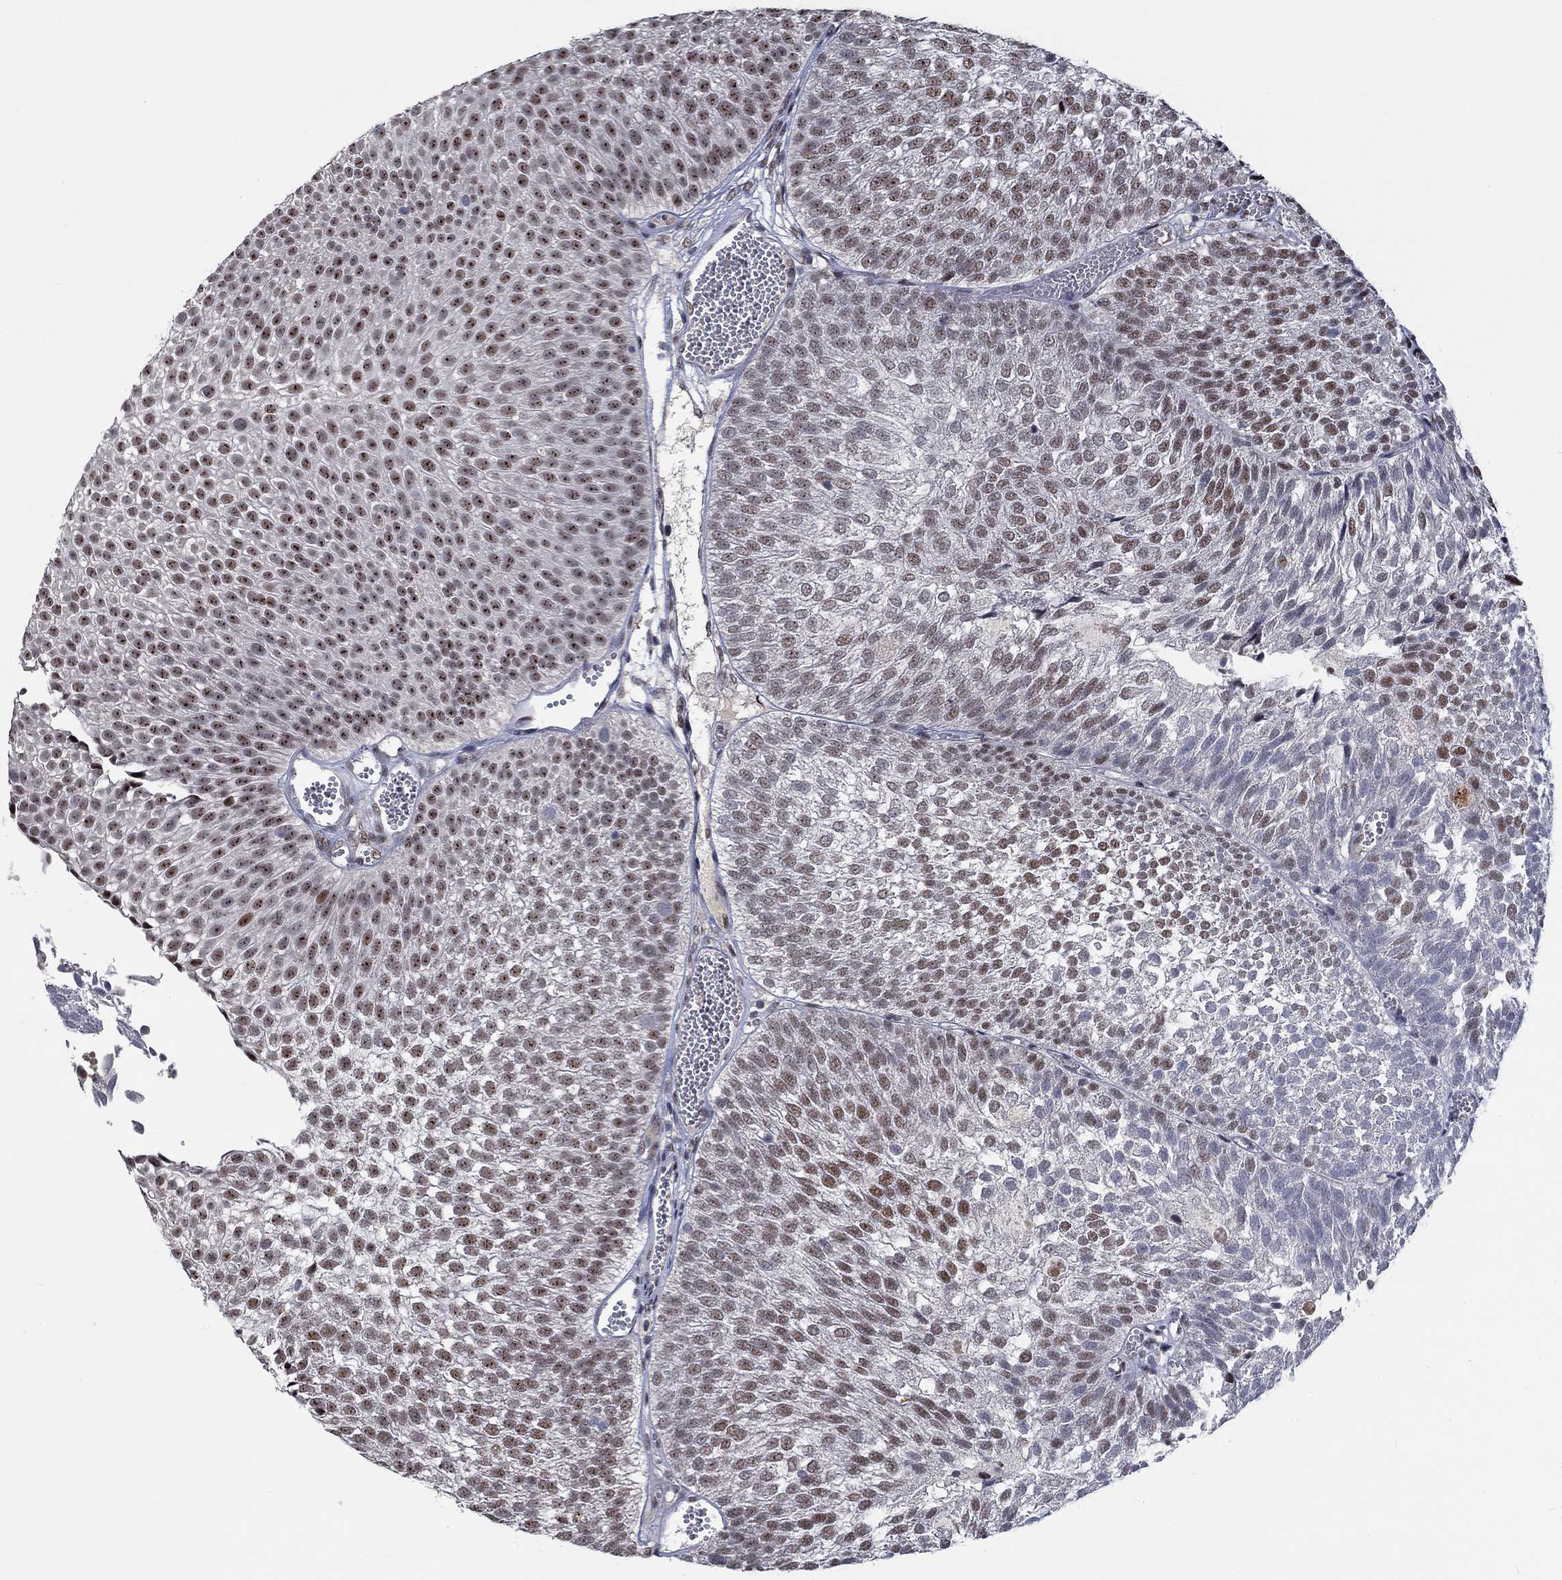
{"staining": {"intensity": "strong", "quantity": "25%-75%", "location": "nuclear"}, "tissue": "urothelial cancer", "cell_type": "Tumor cells", "image_type": "cancer", "snomed": [{"axis": "morphology", "description": "Urothelial carcinoma, Low grade"}, {"axis": "topography", "description": "Urinary bladder"}], "caption": "This is a micrograph of IHC staining of urothelial cancer, which shows strong positivity in the nuclear of tumor cells.", "gene": "HTN1", "patient": {"sex": "male", "age": 52}}